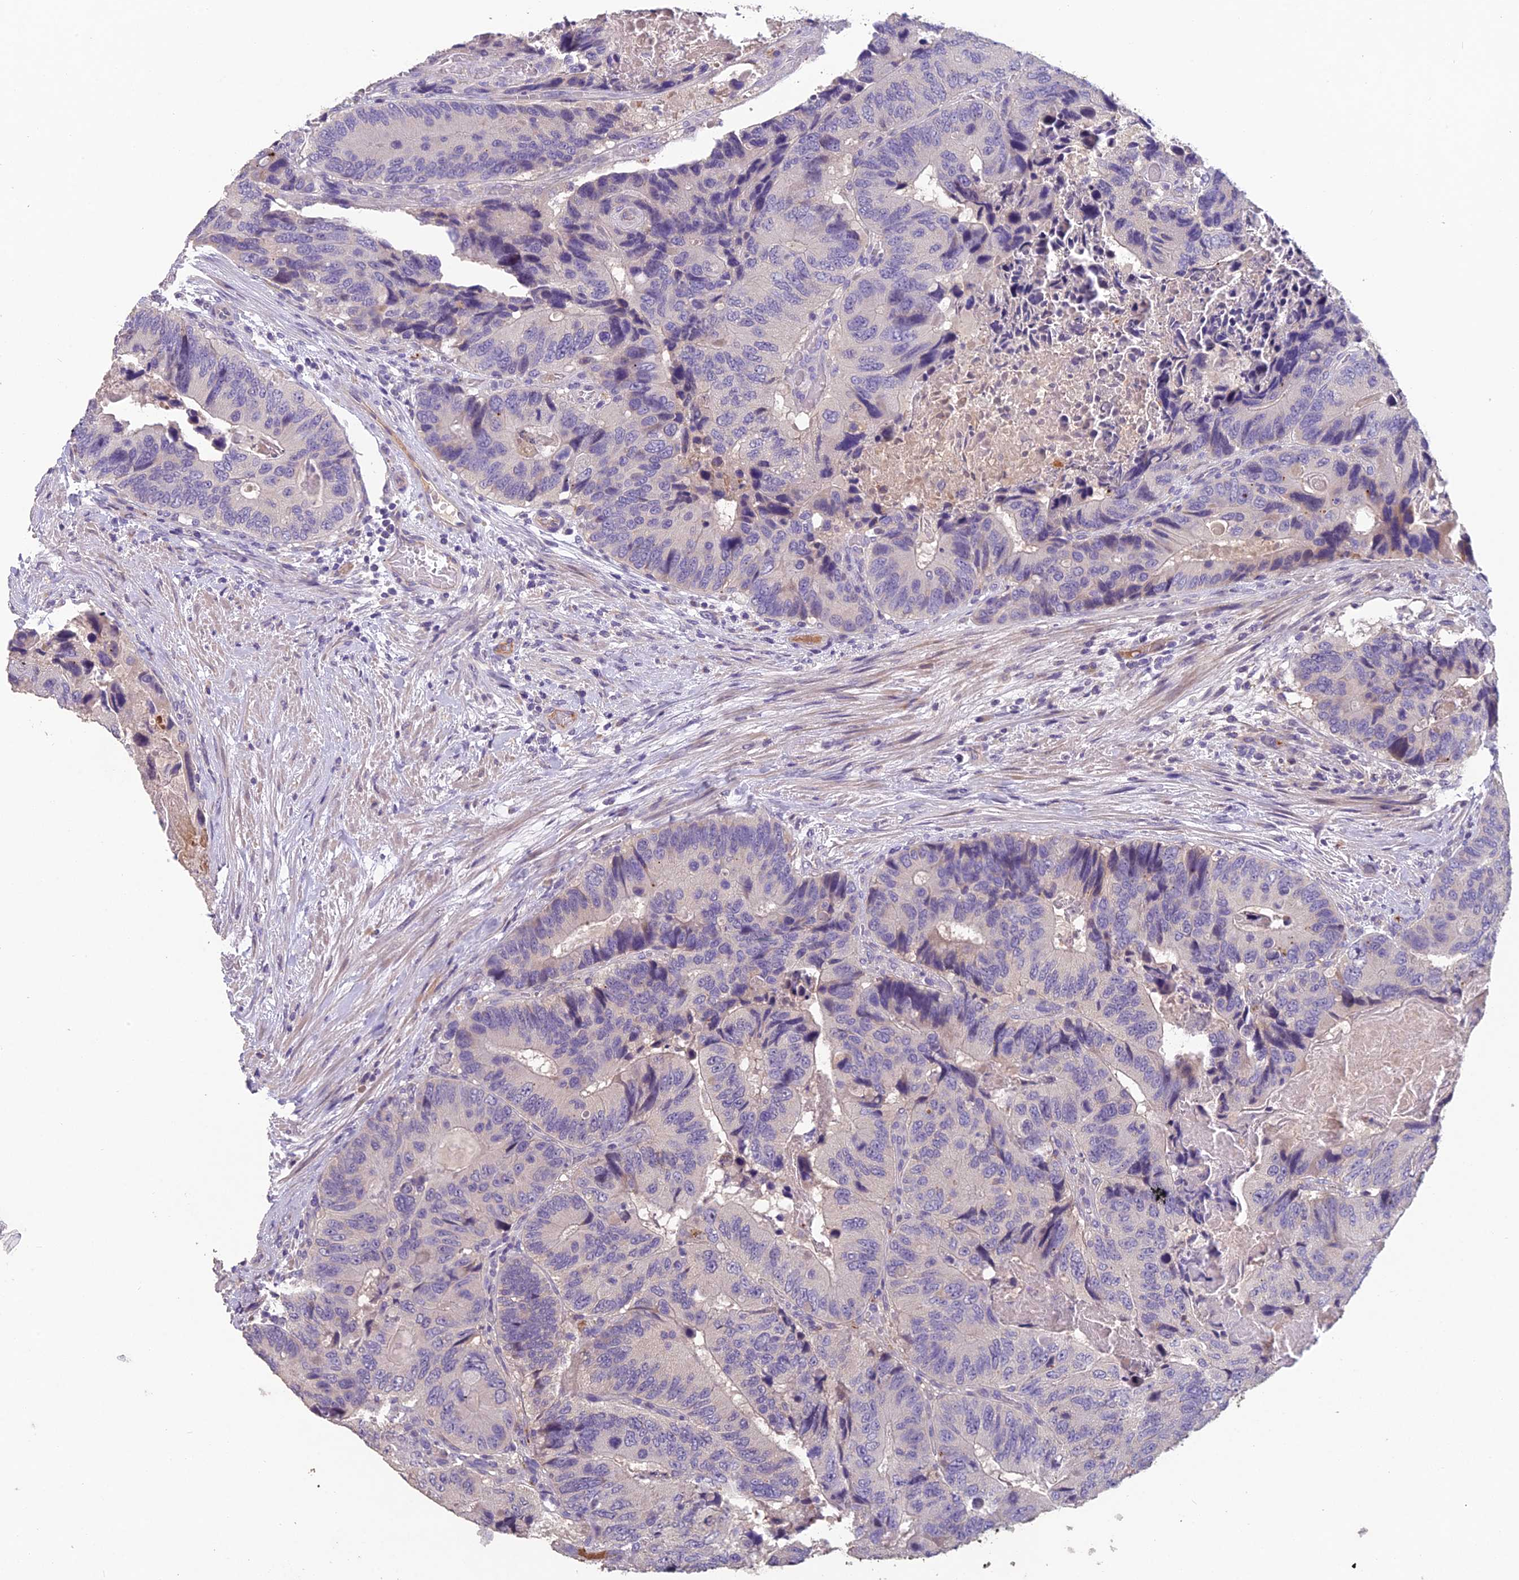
{"staining": {"intensity": "negative", "quantity": "none", "location": "none"}, "tissue": "colorectal cancer", "cell_type": "Tumor cells", "image_type": "cancer", "snomed": [{"axis": "morphology", "description": "Adenocarcinoma, NOS"}, {"axis": "topography", "description": "Colon"}], "caption": "This micrograph is of colorectal cancer stained with immunohistochemistry (IHC) to label a protein in brown with the nuclei are counter-stained blue. There is no expression in tumor cells.", "gene": "CEACAM16", "patient": {"sex": "male", "age": 84}}